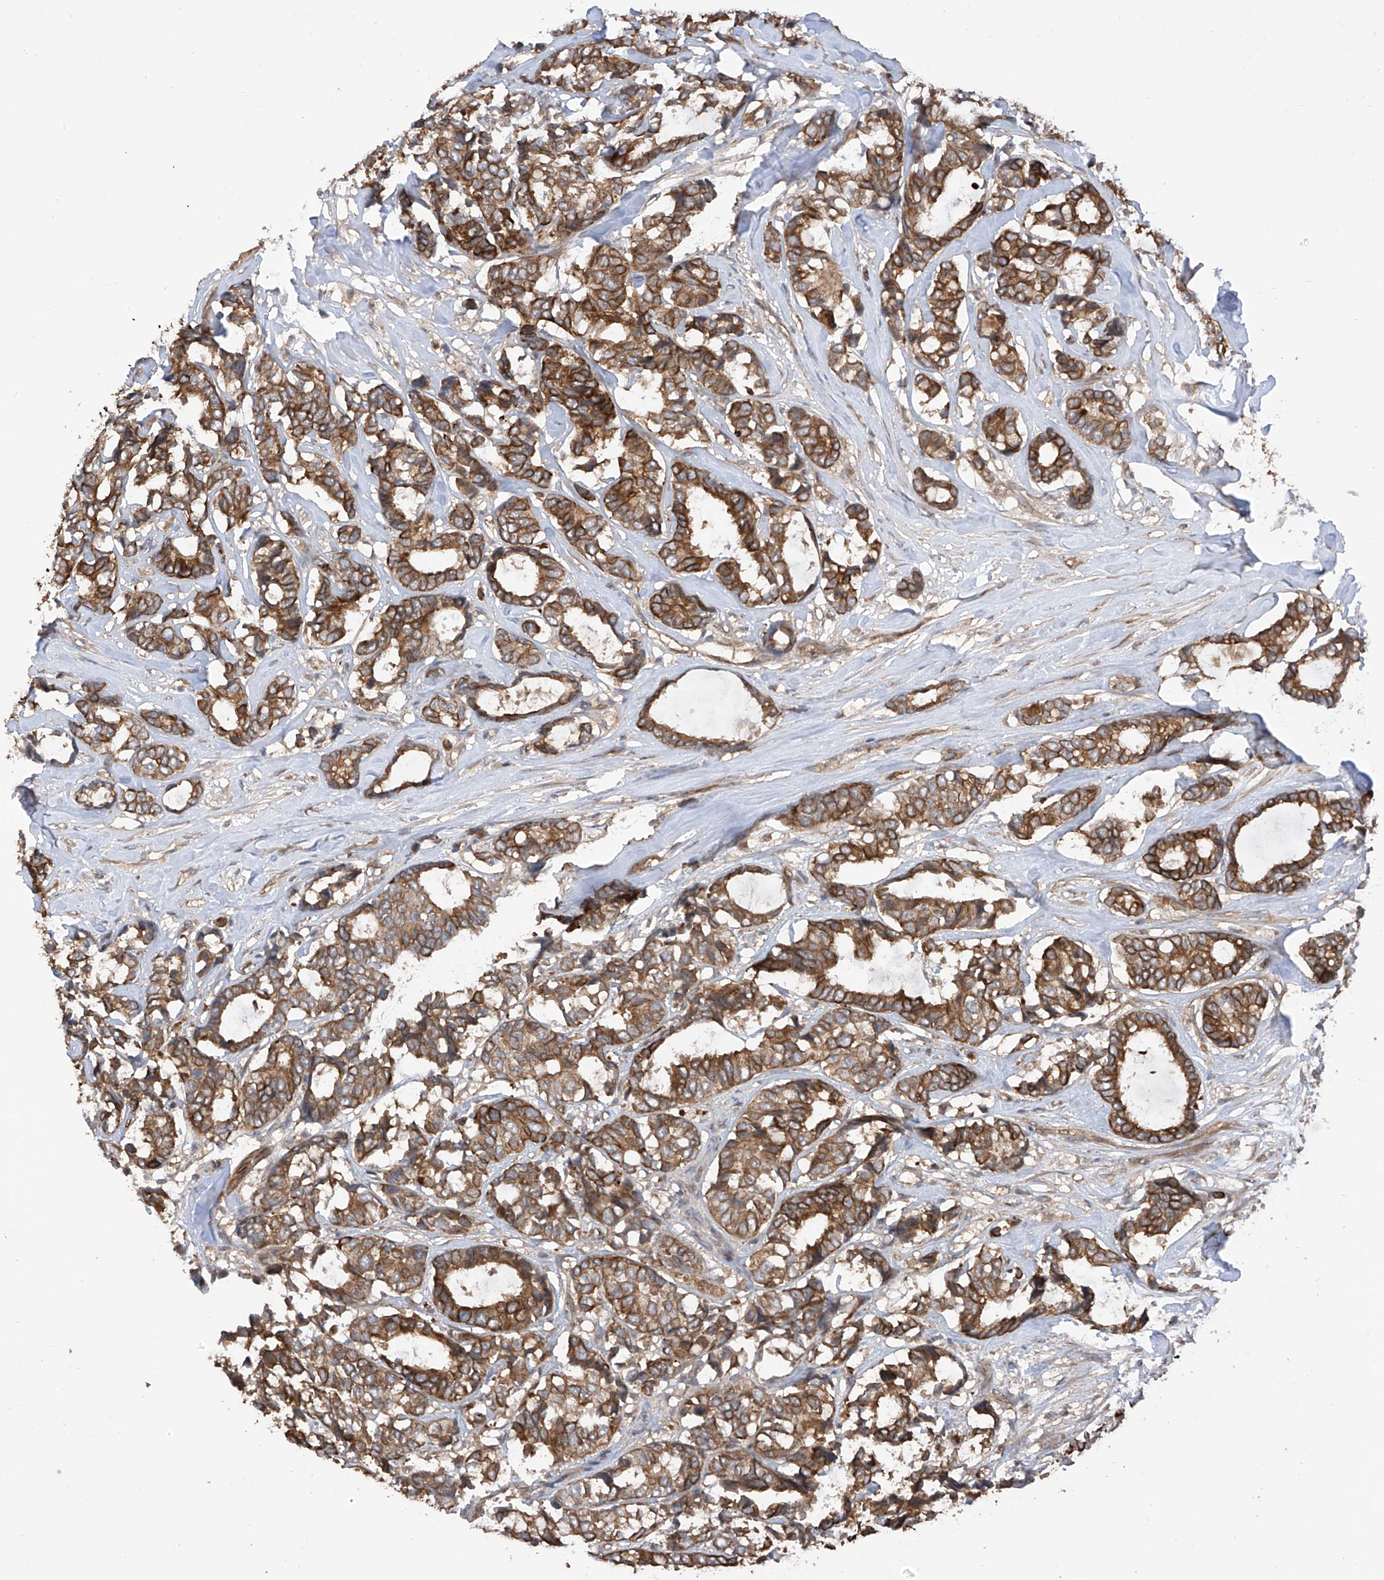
{"staining": {"intensity": "moderate", "quantity": ">75%", "location": "cytoplasmic/membranous"}, "tissue": "breast cancer", "cell_type": "Tumor cells", "image_type": "cancer", "snomed": [{"axis": "morphology", "description": "Duct carcinoma"}, {"axis": "topography", "description": "Breast"}], "caption": "Immunohistochemical staining of breast cancer (infiltrating ductal carcinoma) shows medium levels of moderate cytoplasmic/membranous protein expression in approximately >75% of tumor cells. The staining was performed using DAB (3,3'-diaminobenzidine), with brown indicating positive protein expression. Nuclei are stained blue with hematoxylin.", "gene": "RPAIN", "patient": {"sex": "female", "age": 87}}